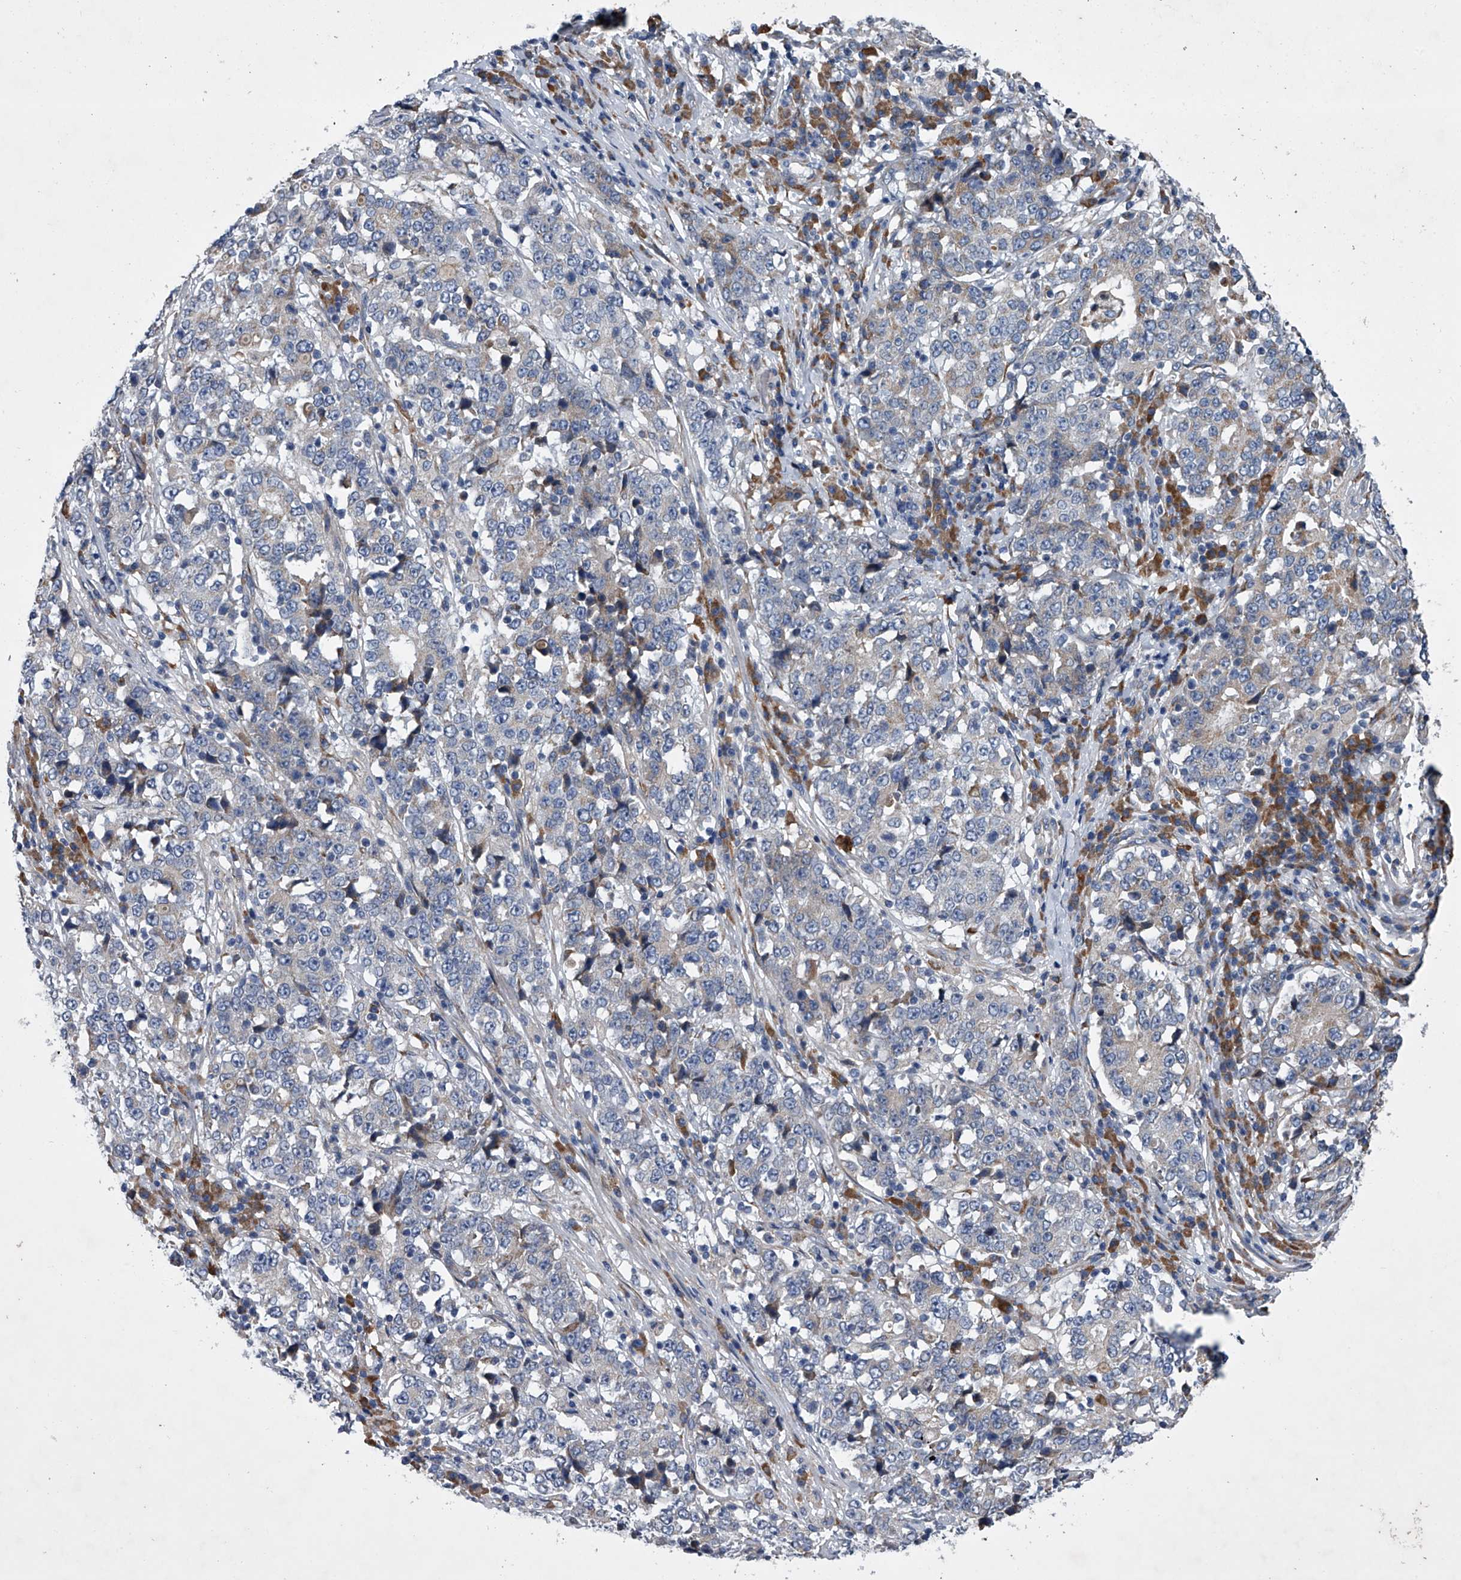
{"staining": {"intensity": "negative", "quantity": "none", "location": "none"}, "tissue": "stomach cancer", "cell_type": "Tumor cells", "image_type": "cancer", "snomed": [{"axis": "morphology", "description": "Adenocarcinoma, NOS"}, {"axis": "topography", "description": "Stomach"}], "caption": "Stomach cancer (adenocarcinoma) was stained to show a protein in brown. There is no significant staining in tumor cells.", "gene": "ABCG1", "patient": {"sex": "male", "age": 59}}